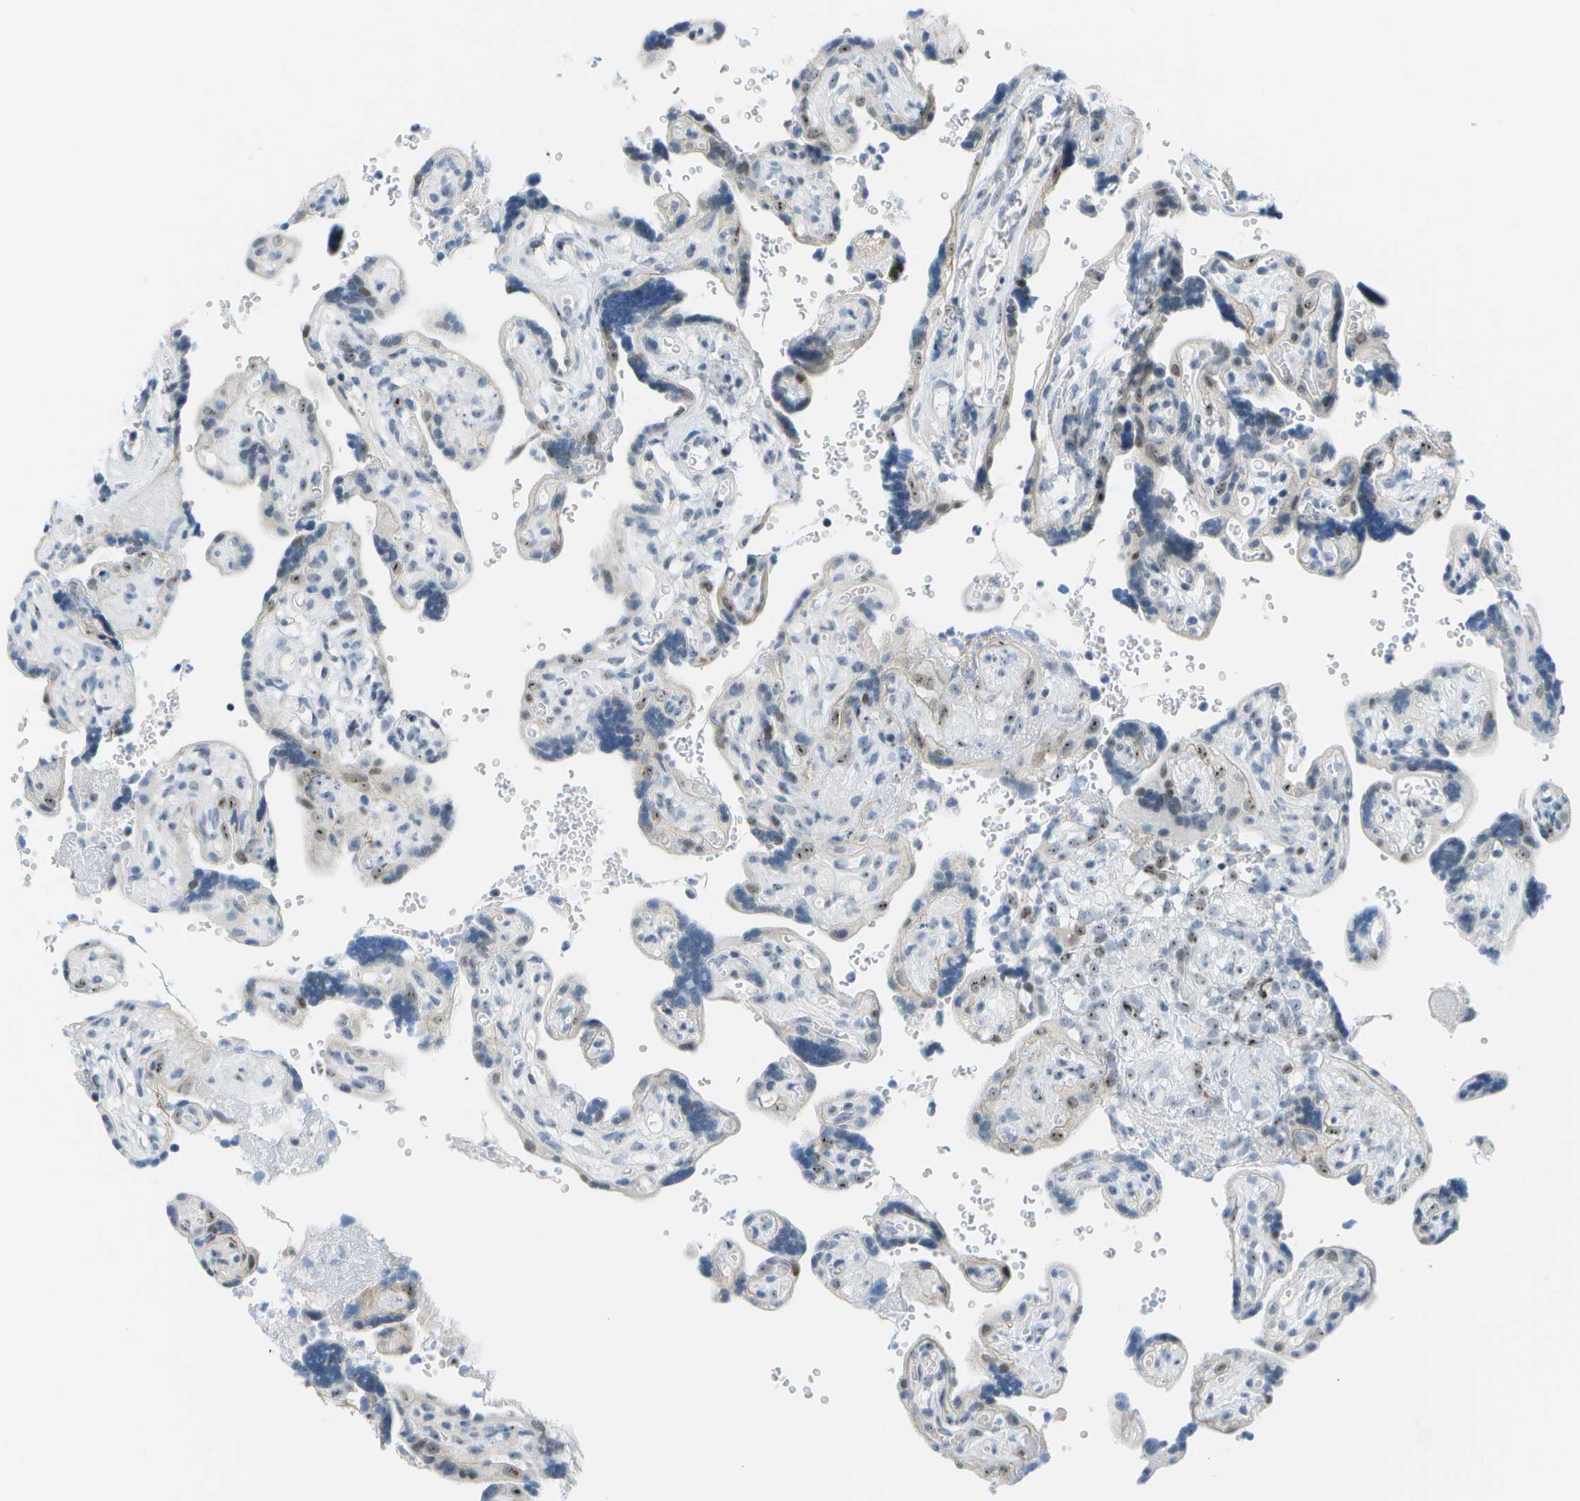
{"staining": {"intensity": "weak", "quantity": "25%-75%", "location": "nuclear"}, "tissue": "placenta", "cell_type": "Decidual cells", "image_type": "normal", "snomed": [{"axis": "morphology", "description": "Normal tissue, NOS"}, {"axis": "topography", "description": "Placenta"}], "caption": "Placenta stained with a brown dye displays weak nuclear positive expression in approximately 25%-75% of decidual cells.", "gene": "PITHD1", "patient": {"sex": "female", "age": 30}}